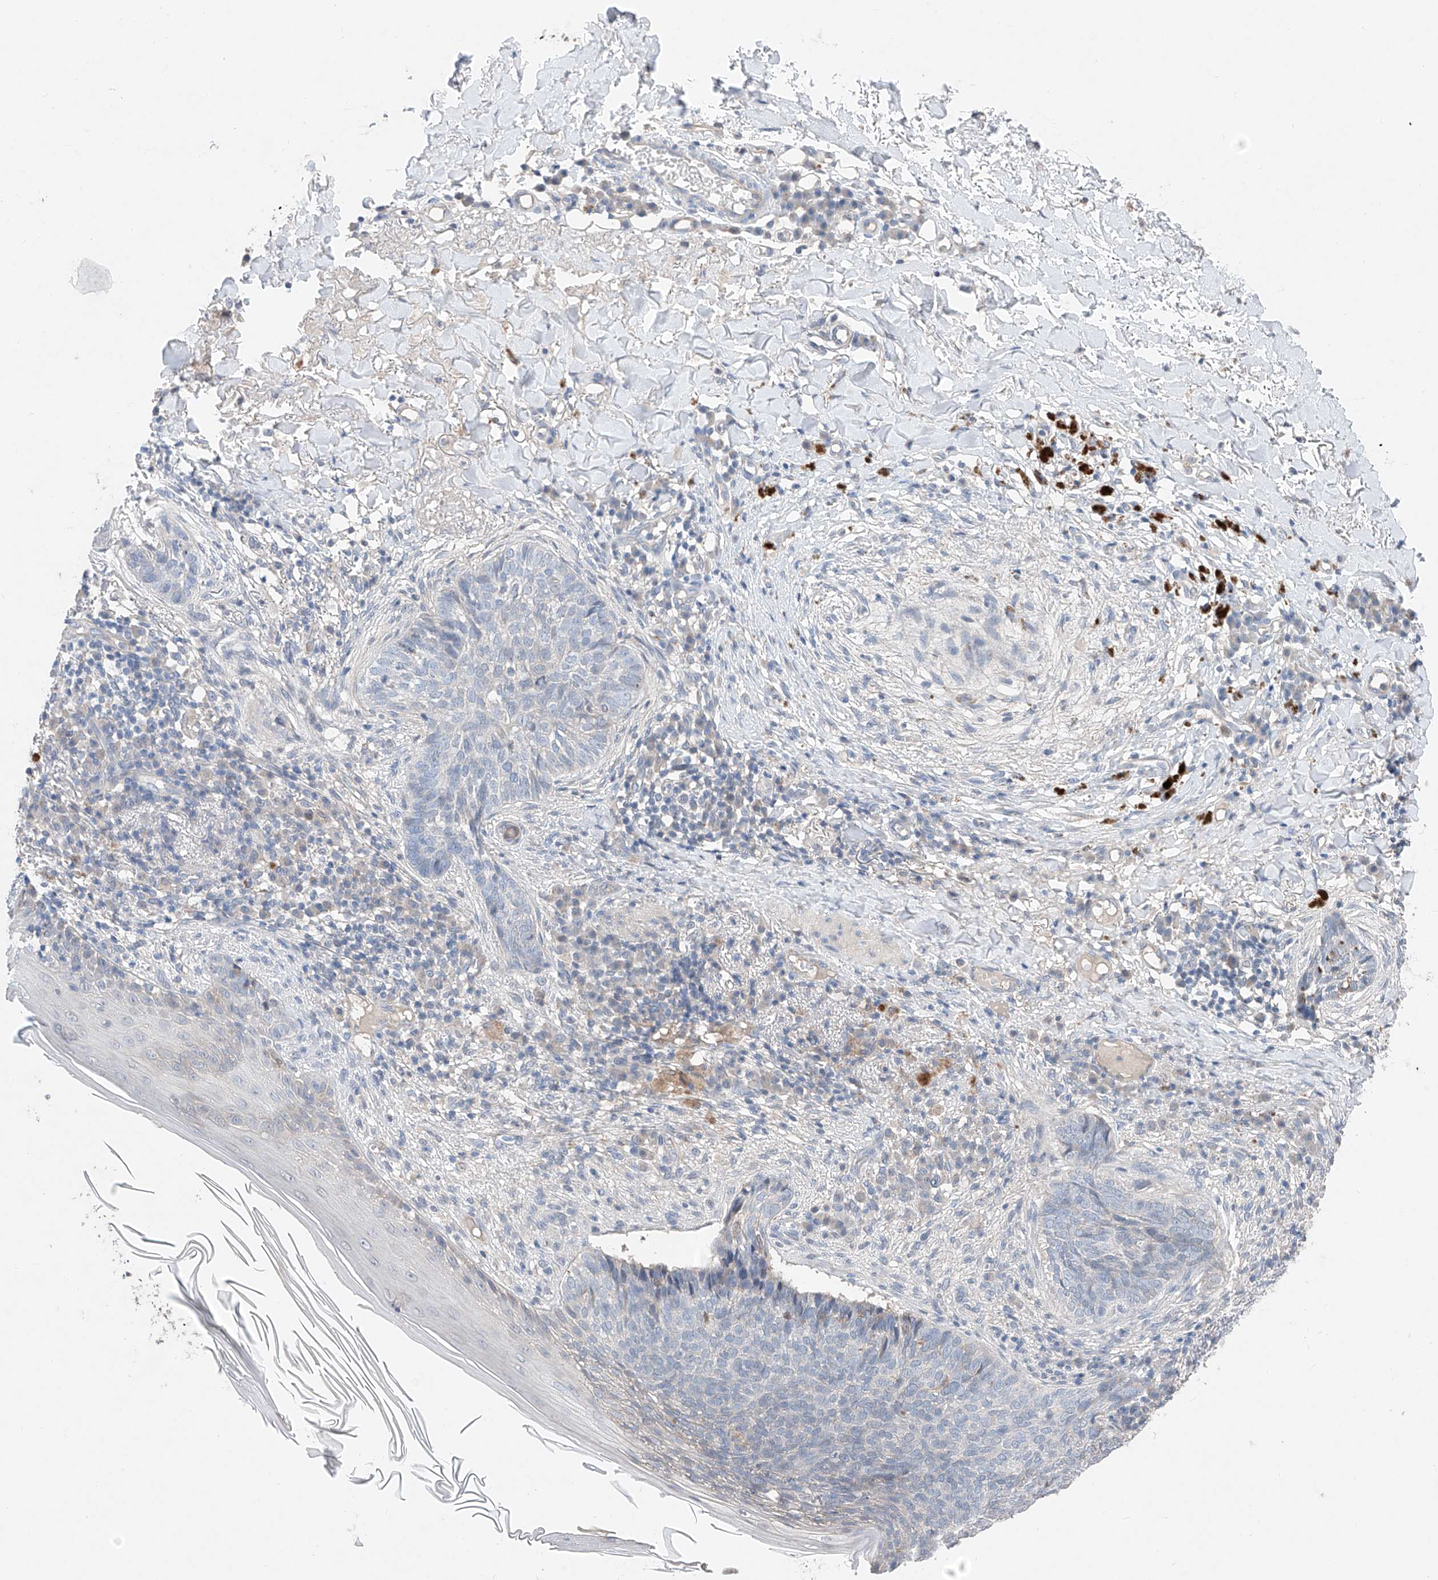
{"staining": {"intensity": "negative", "quantity": "none", "location": "none"}, "tissue": "skin cancer", "cell_type": "Tumor cells", "image_type": "cancer", "snomed": [{"axis": "morphology", "description": "Basal cell carcinoma"}, {"axis": "topography", "description": "Skin"}], "caption": "Immunohistochemistry (IHC) of skin cancer displays no positivity in tumor cells. Nuclei are stained in blue.", "gene": "FUCA2", "patient": {"sex": "male", "age": 85}}